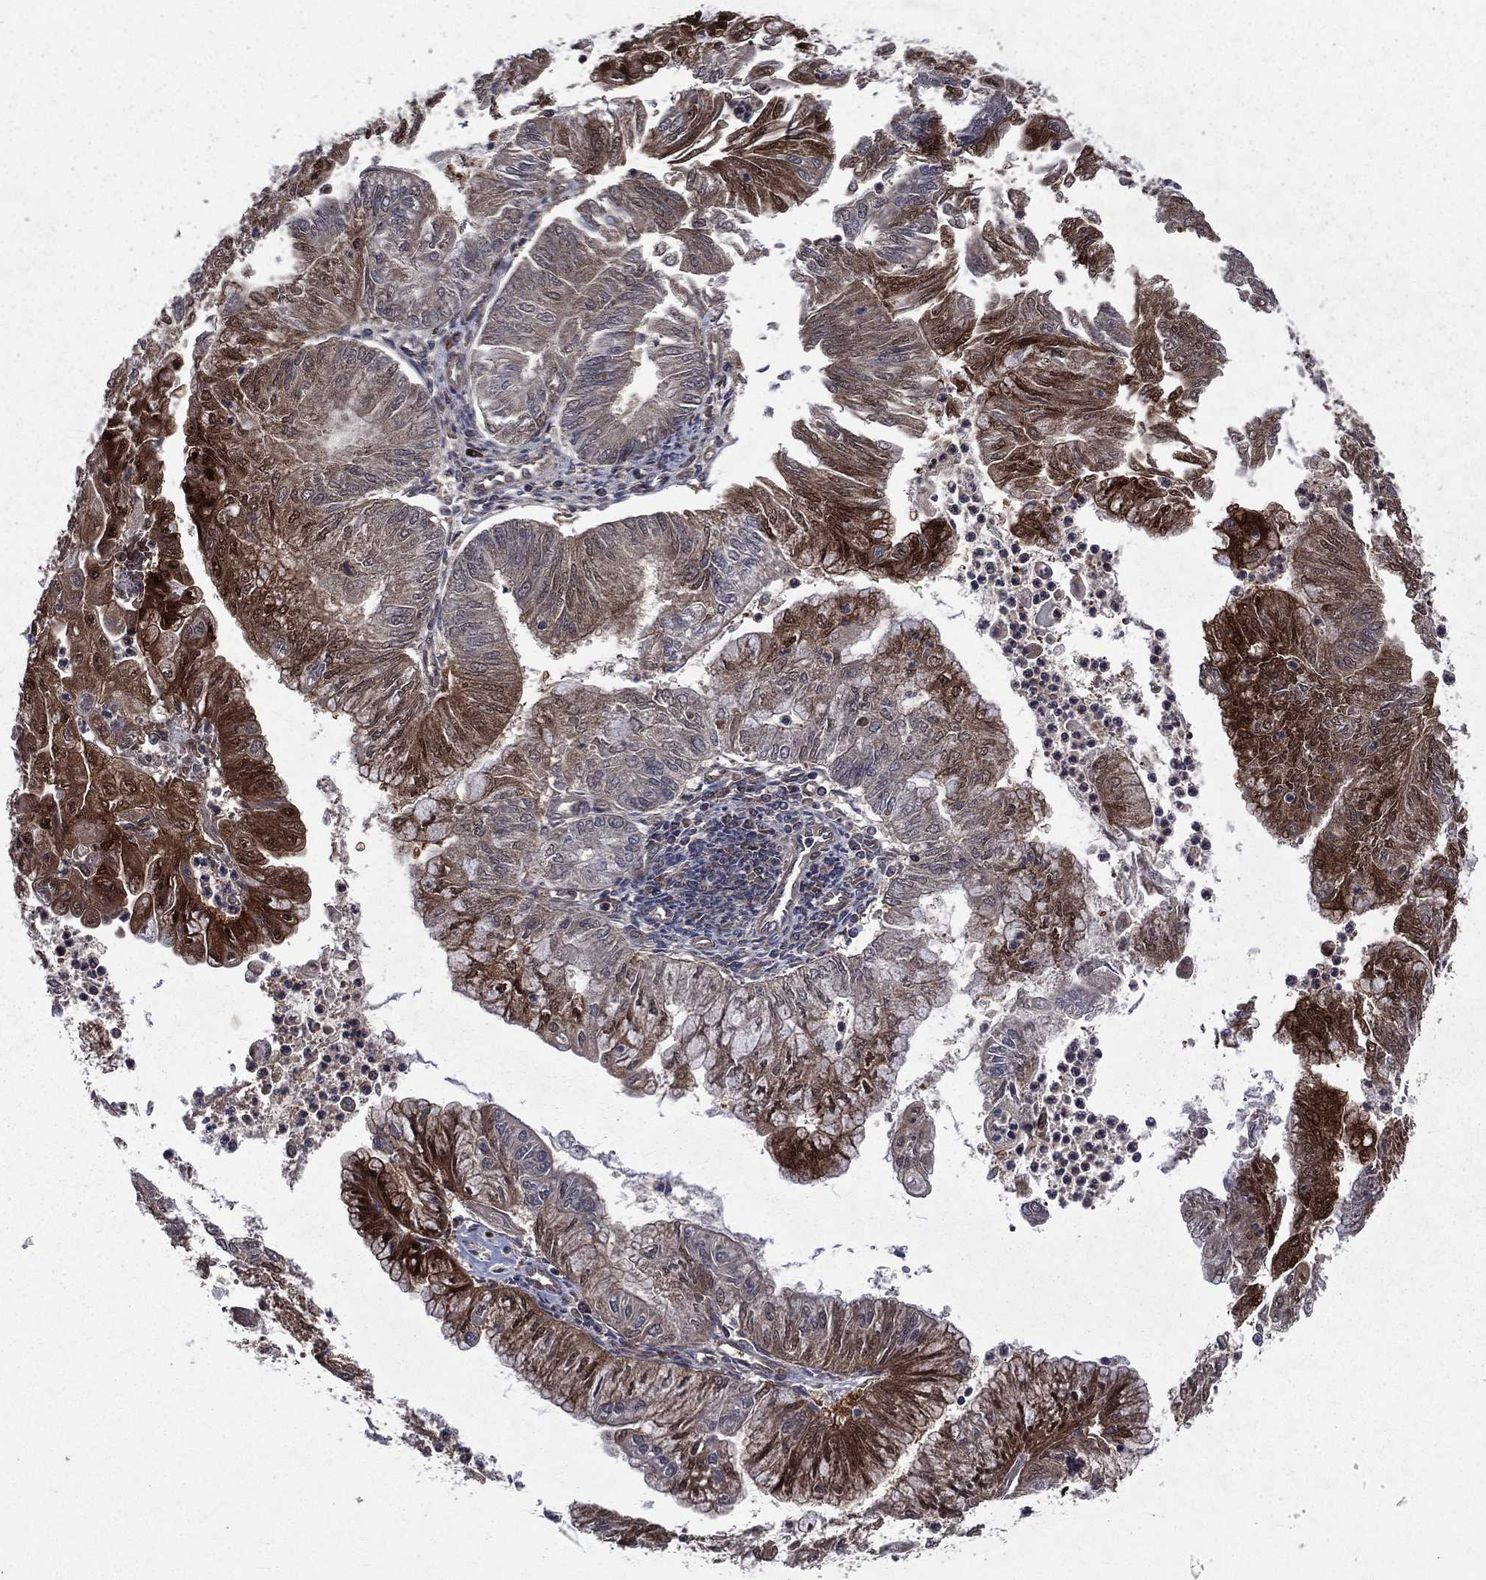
{"staining": {"intensity": "strong", "quantity": "<25%", "location": "cytoplasmic/membranous"}, "tissue": "endometrial cancer", "cell_type": "Tumor cells", "image_type": "cancer", "snomed": [{"axis": "morphology", "description": "Adenocarcinoma, NOS"}, {"axis": "topography", "description": "Endometrium"}], "caption": "Protein analysis of endometrial cancer tissue displays strong cytoplasmic/membranous staining in approximately <25% of tumor cells.", "gene": "FGD1", "patient": {"sex": "female", "age": 59}}